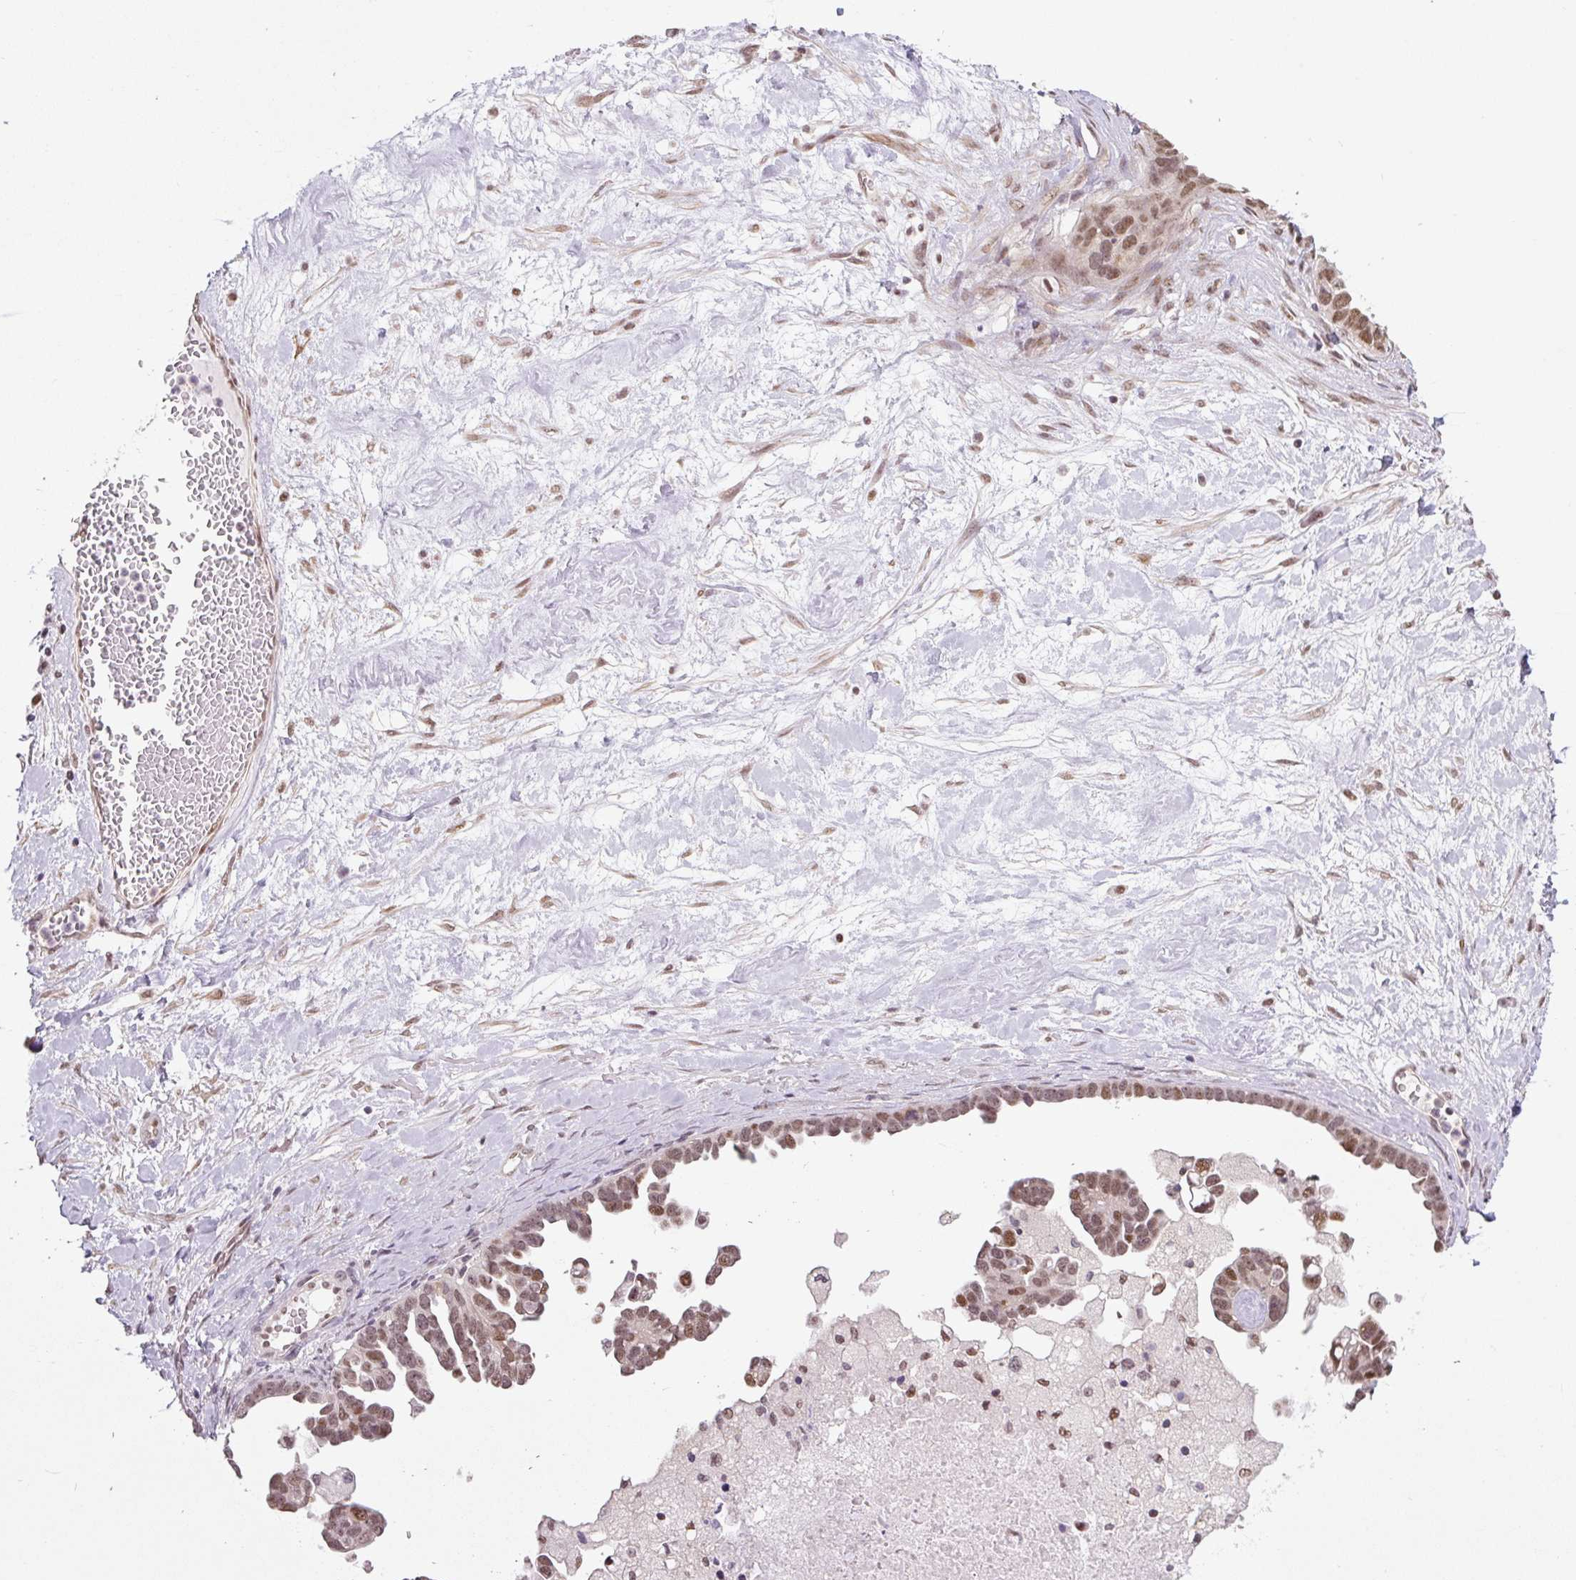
{"staining": {"intensity": "moderate", "quantity": ">75%", "location": "nuclear"}, "tissue": "ovarian cancer", "cell_type": "Tumor cells", "image_type": "cancer", "snomed": [{"axis": "morphology", "description": "Cystadenocarcinoma, serous, NOS"}, {"axis": "topography", "description": "Ovary"}], "caption": "High-power microscopy captured an IHC micrograph of serous cystadenocarcinoma (ovarian), revealing moderate nuclear expression in approximately >75% of tumor cells.", "gene": "TCFL5", "patient": {"sex": "female", "age": 54}}